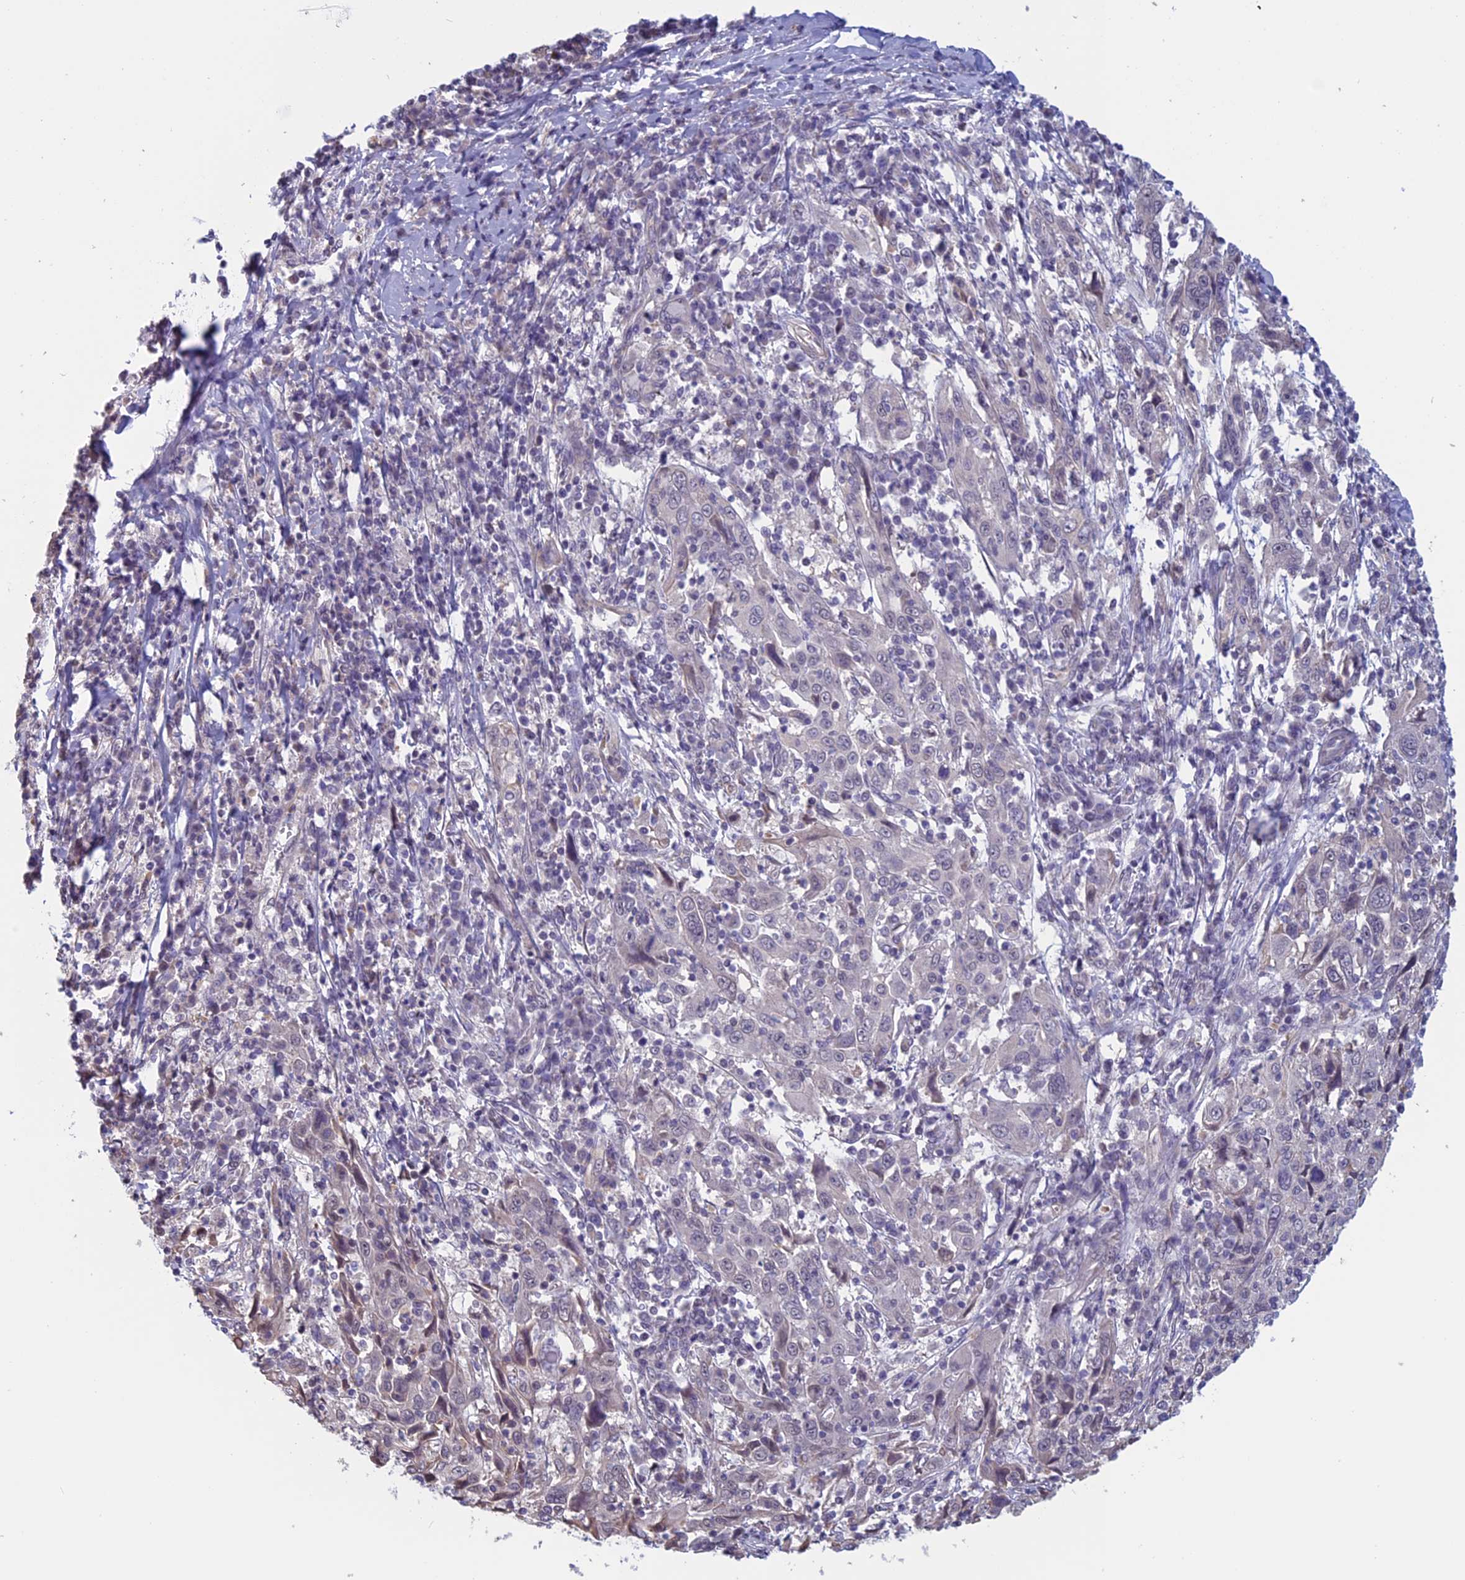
{"staining": {"intensity": "negative", "quantity": "none", "location": "none"}, "tissue": "cervical cancer", "cell_type": "Tumor cells", "image_type": "cancer", "snomed": [{"axis": "morphology", "description": "Squamous cell carcinoma, NOS"}, {"axis": "topography", "description": "Cervix"}], "caption": "Tumor cells show no significant protein positivity in squamous cell carcinoma (cervical).", "gene": "SLC1A6", "patient": {"sex": "female", "age": 46}}